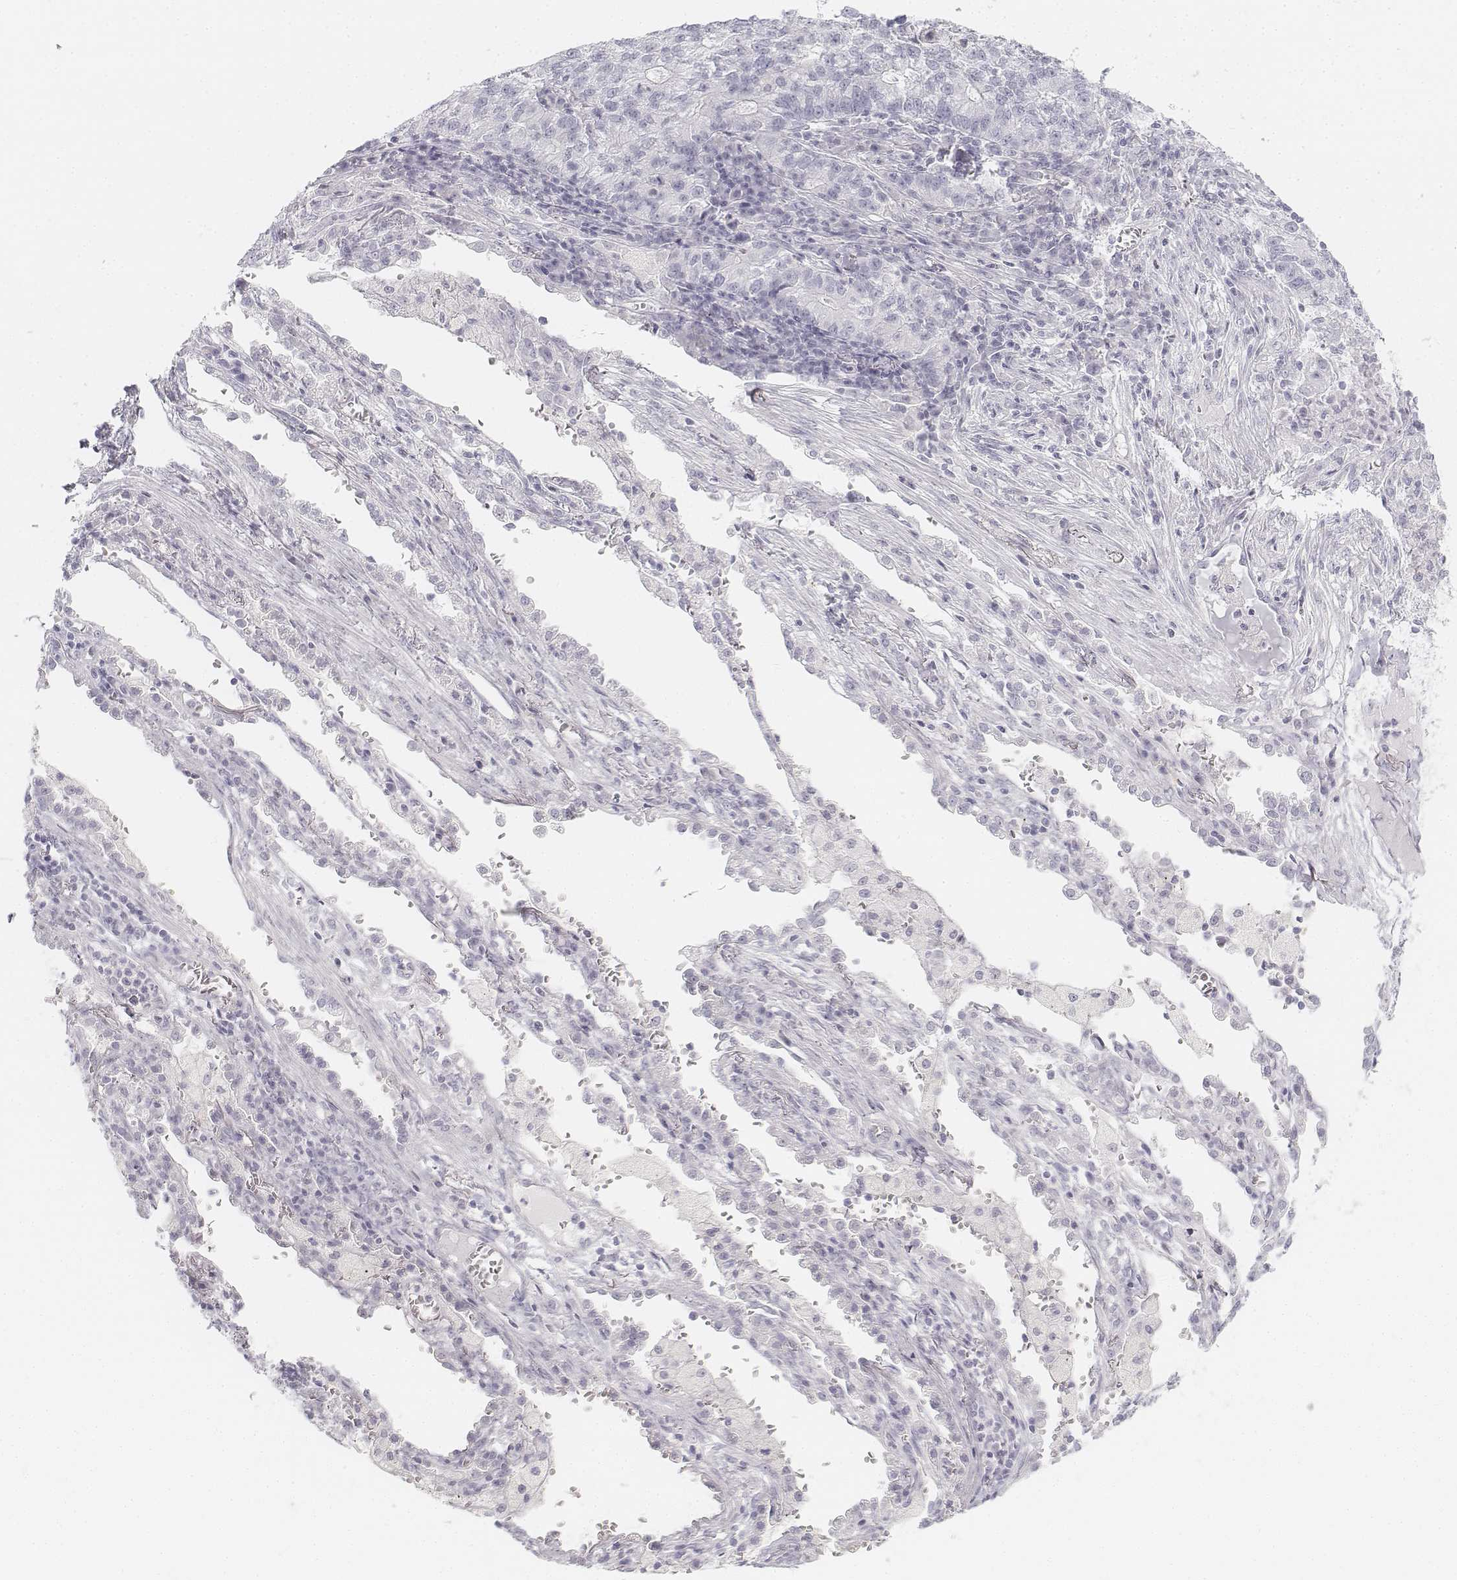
{"staining": {"intensity": "negative", "quantity": "none", "location": "none"}, "tissue": "lung cancer", "cell_type": "Tumor cells", "image_type": "cancer", "snomed": [{"axis": "morphology", "description": "Adenocarcinoma, NOS"}, {"axis": "topography", "description": "Lung"}], "caption": "Image shows no protein staining in tumor cells of adenocarcinoma (lung) tissue.", "gene": "KRT25", "patient": {"sex": "male", "age": 57}}